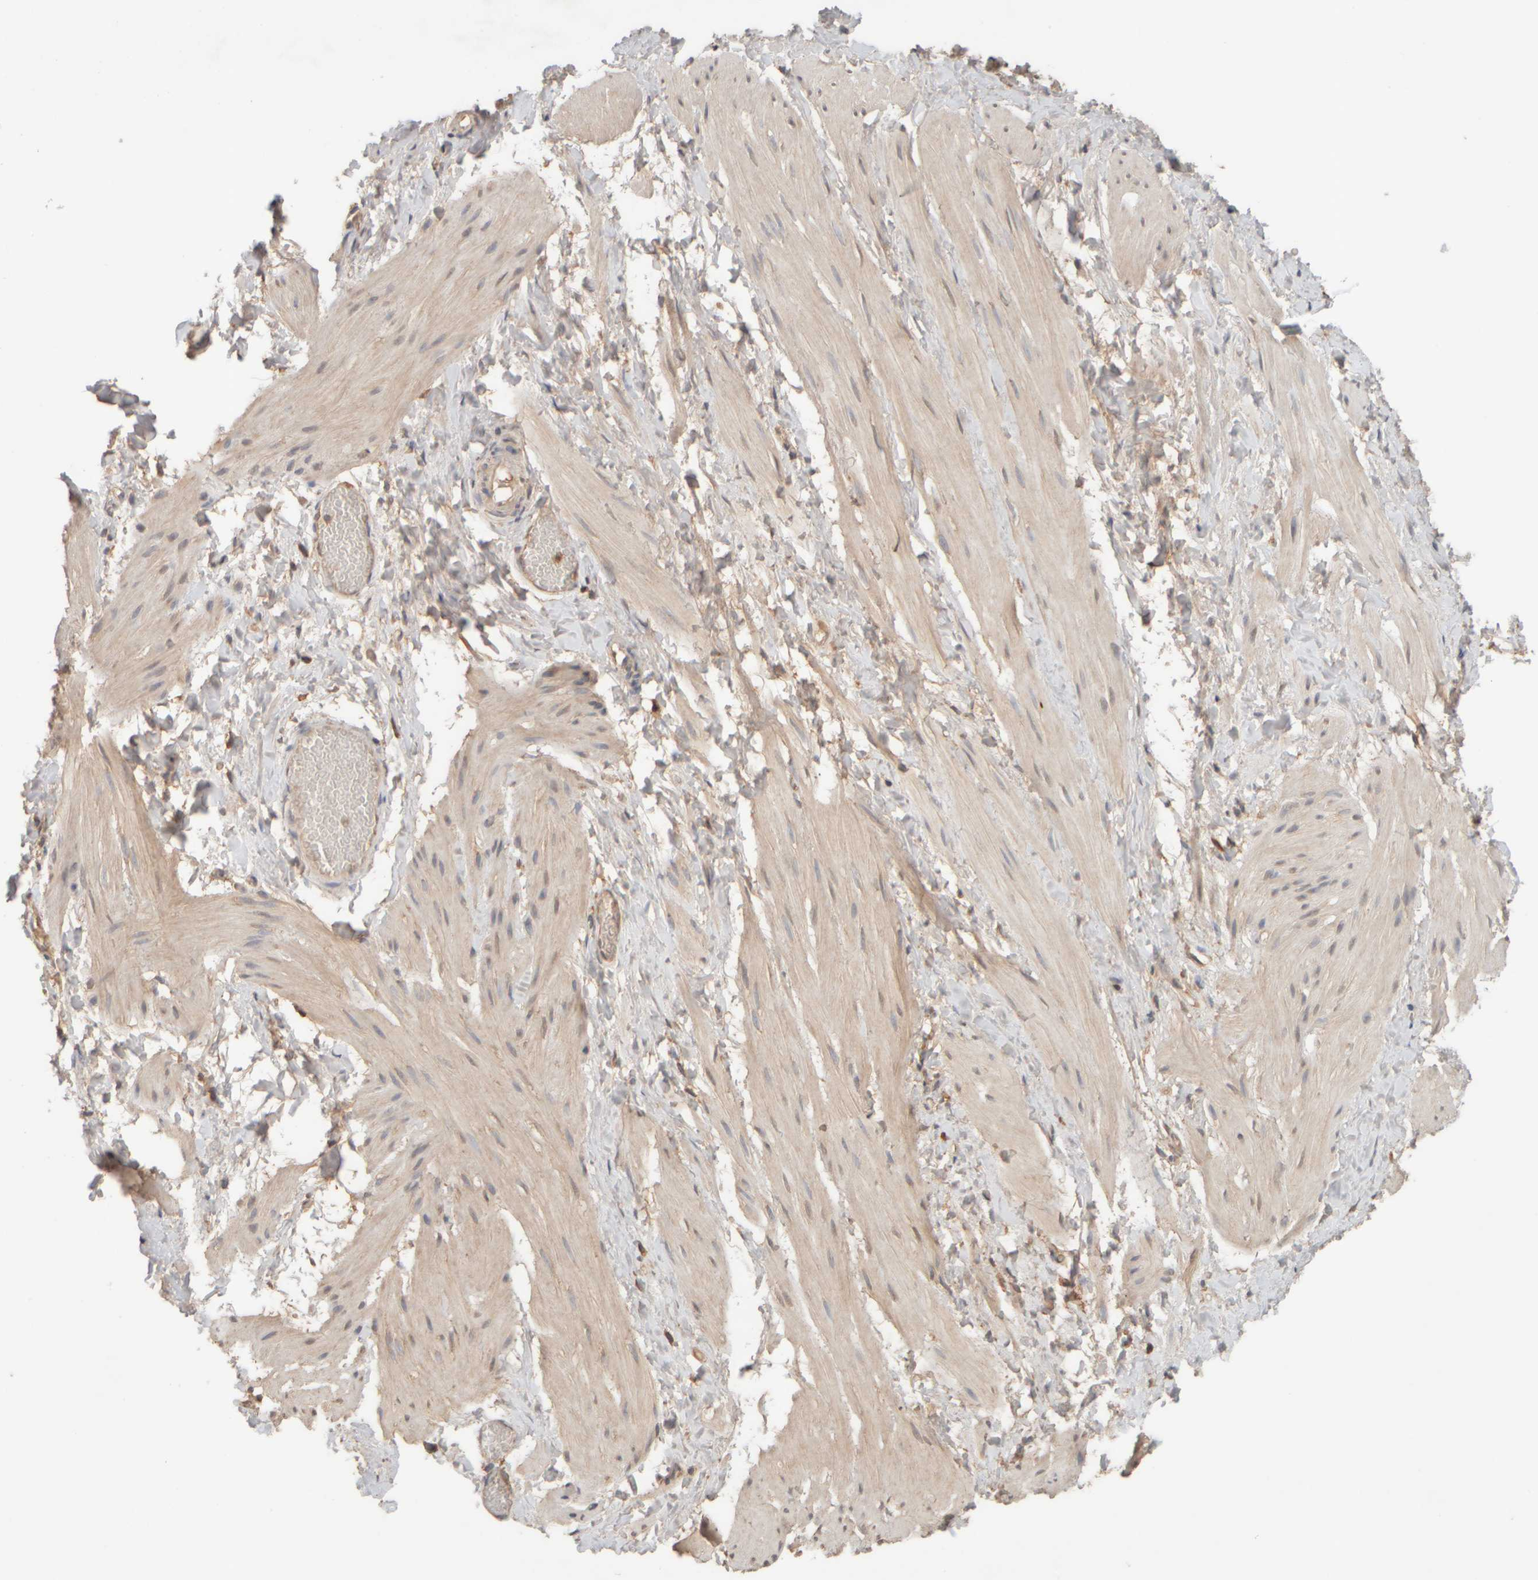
{"staining": {"intensity": "weak", "quantity": "25%-75%", "location": "cytoplasmic/membranous"}, "tissue": "smooth muscle", "cell_type": "Smooth muscle cells", "image_type": "normal", "snomed": [{"axis": "morphology", "description": "Normal tissue, NOS"}, {"axis": "topography", "description": "Smooth muscle"}], "caption": "Protein analysis of unremarkable smooth muscle exhibits weak cytoplasmic/membranous staining in about 25%-75% of smooth muscle cells. Using DAB (3,3'-diaminobenzidine) (brown) and hematoxylin (blue) stains, captured at high magnification using brightfield microscopy.", "gene": "EIF2B3", "patient": {"sex": "male", "age": 16}}